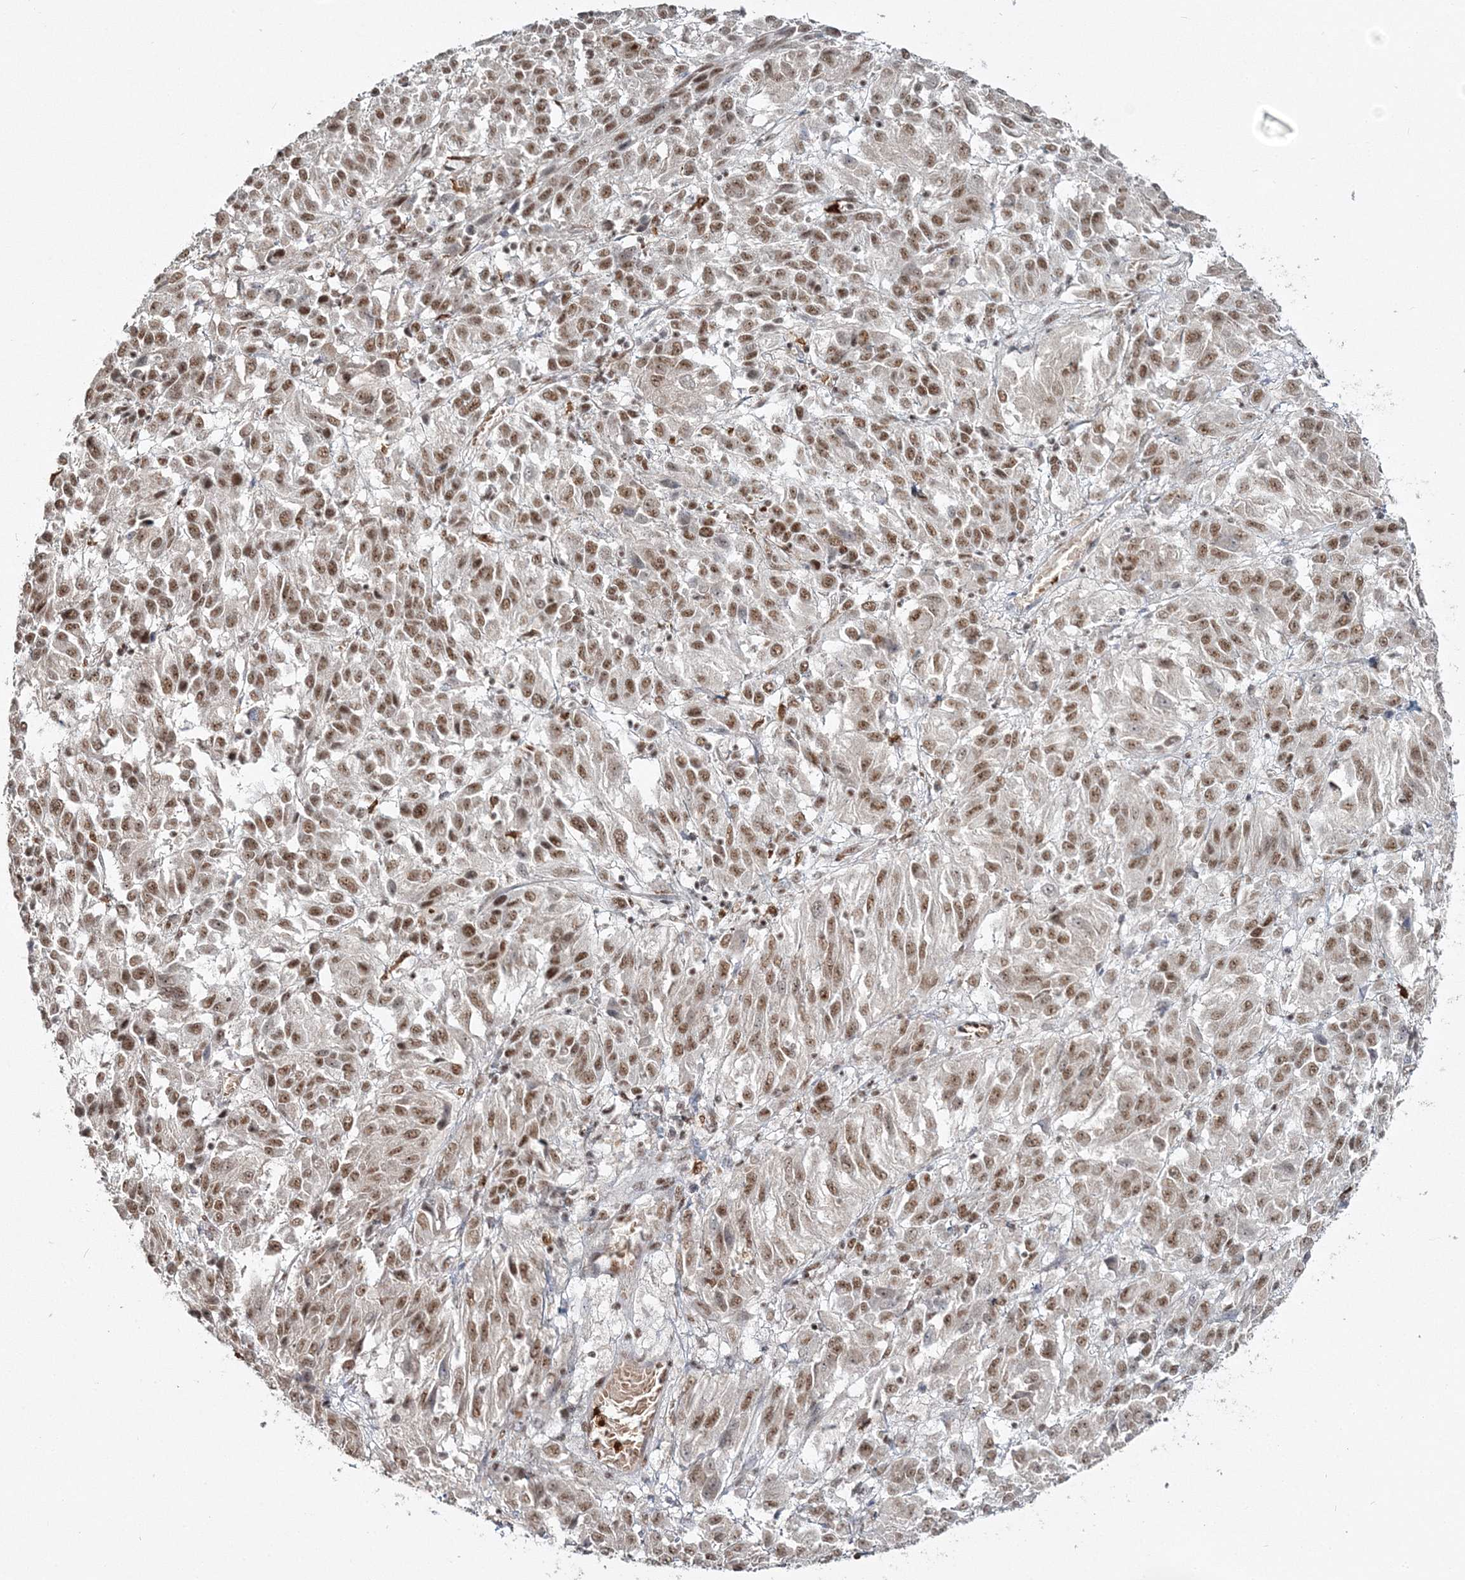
{"staining": {"intensity": "moderate", "quantity": ">75%", "location": "nuclear"}, "tissue": "melanoma", "cell_type": "Tumor cells", "image_type": "cancer", "snomed": [{"axis": "morphology", "description": "Malignant melanoma, Metastatic site"}, {"axis": "topography", "description": "Lung"}], "caption": "Immunohistochemical staining of human malignant melanoma (metastatic site) displays moderate nuclear protein positivity in approximately >75% of tumor cells. (IHC, brightfield microscopy, high magnification).", "gene": "QRICH1", "patient": {"sex": "male", "age": 64}}